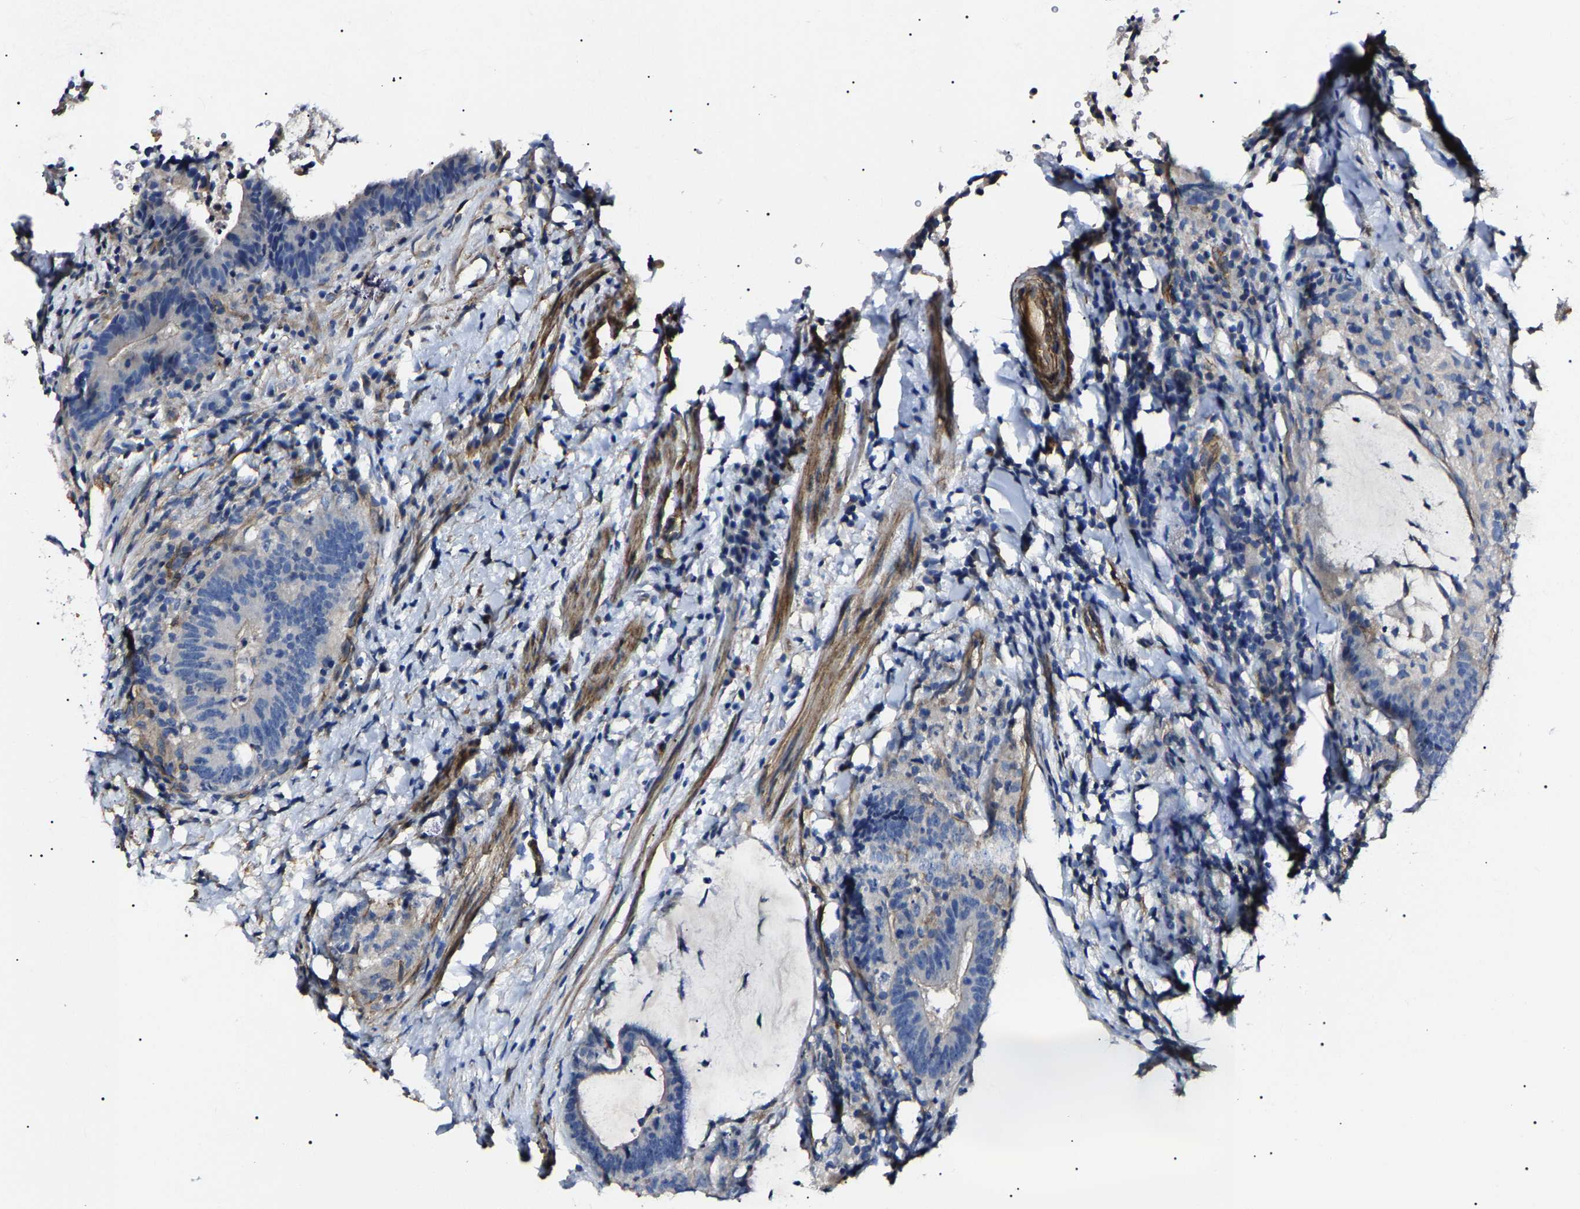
{"staining": {"intensity": "negative", "quantity": "none", "location": "none"}, "tissue": "colorectal cancer", "cell_type": "Tumor cells", "image_type": "cancer", "snomed": [{"axis": "morphology", "description": "Adenocarcinoma, NOS"}, {"axis": "topography", "description": "Colon"}], "caption": "A high-resolution photomicrograph shows immunohistochemistry (IHC) staining of colorectal adenocarcinoma, which shows no significant expression in tumor cells.", "gene": "KLHL42", "patient": {"sex": "female", "age": 66}}